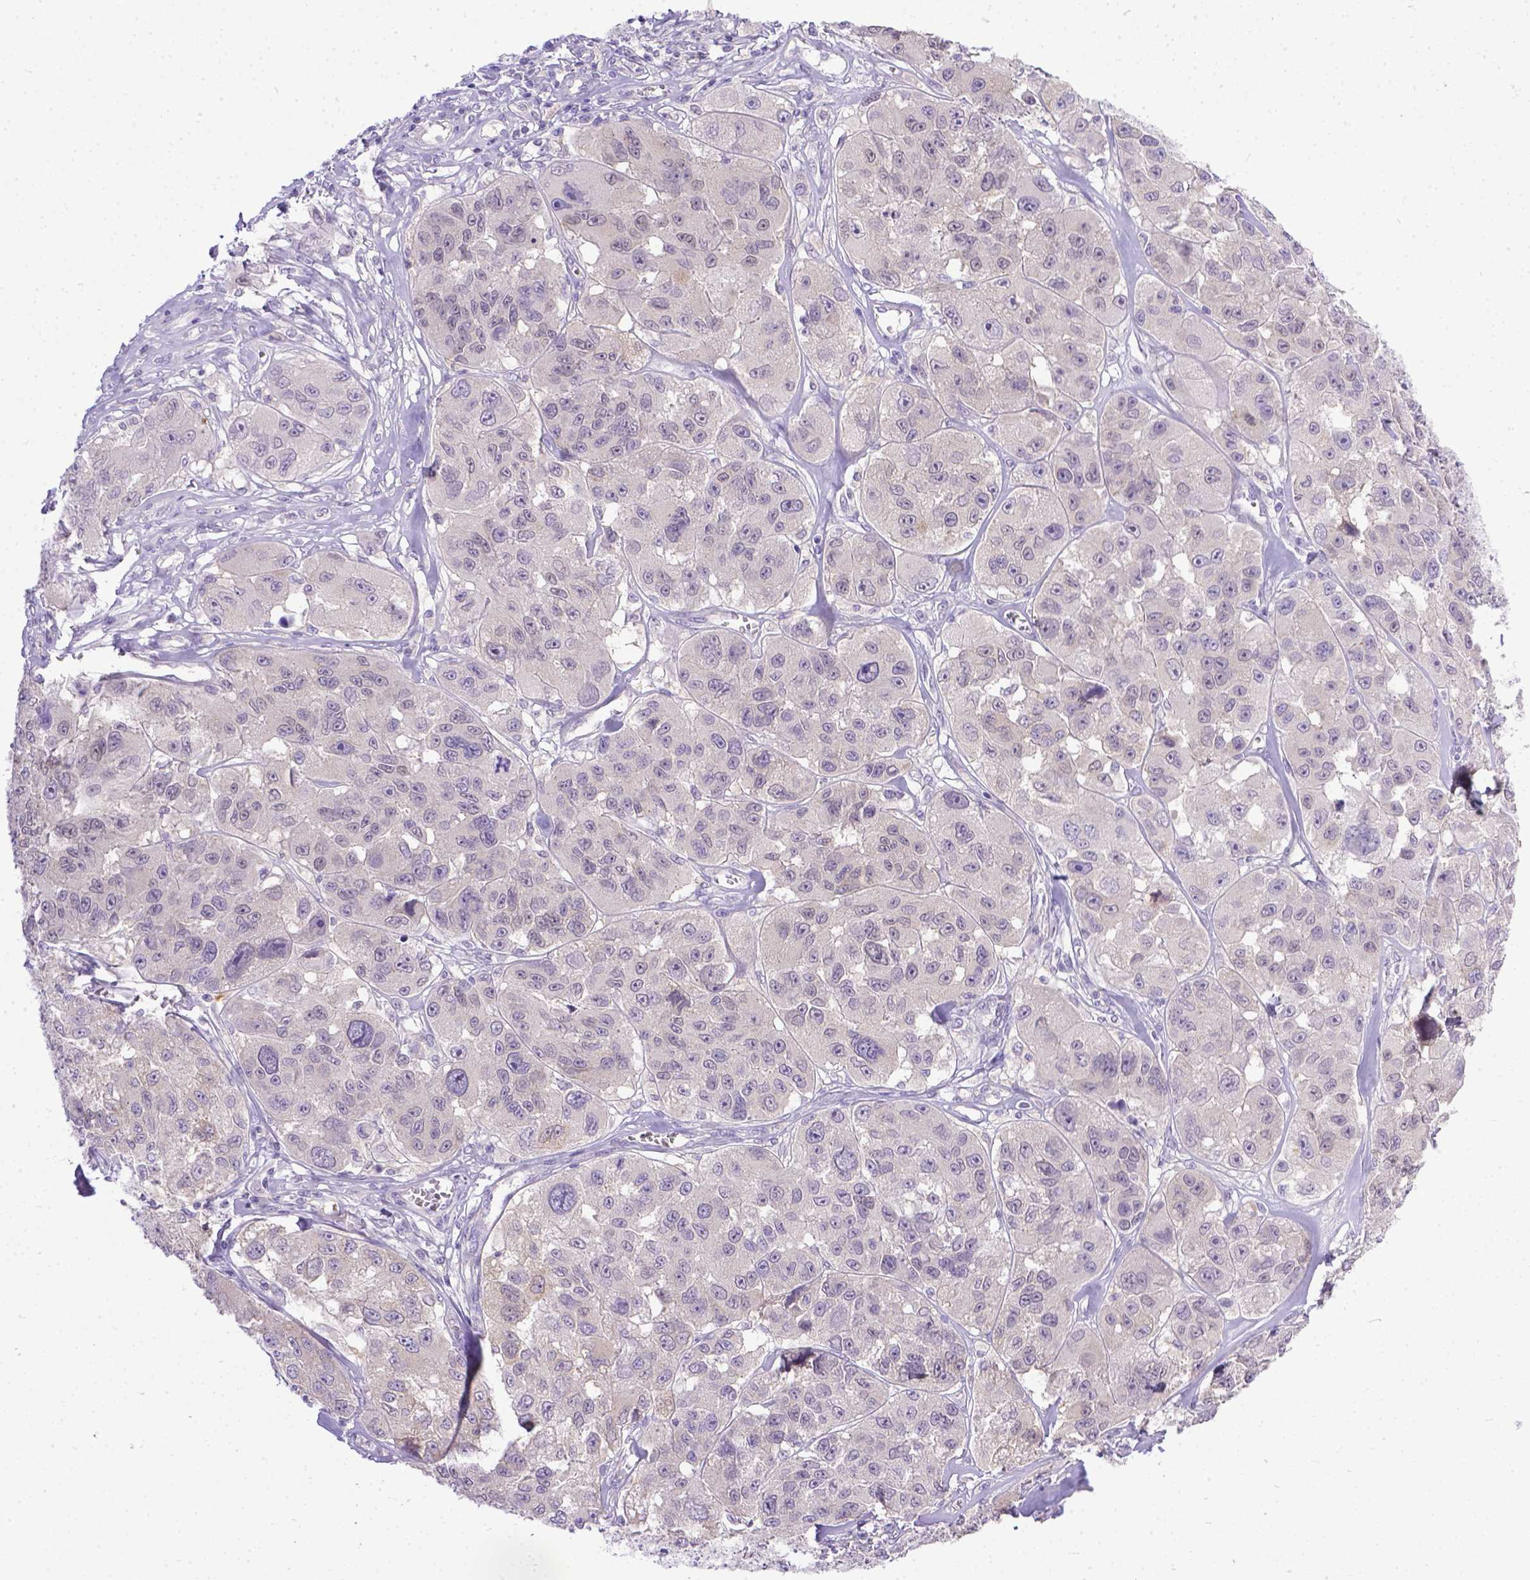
{"staining": {"intensity": "negative", "quantity": "none", "location": "none"}, "tissue": "melanoma", "cell_type": "Tumor cells", "image_type": "cancer", "snomed": [{"axis": "morphology", "description": "Malignant melanoma, NOS"}, {"axis": "topography", "description": "Skin"}], "caption": "Protein analysis of malignant melanoma shows no significant expression in tumor cells. (DAB IHC with hematoxylin counter stain).", "gene": "TTLL6", "patient": {"sex": "female", "age": 66}}